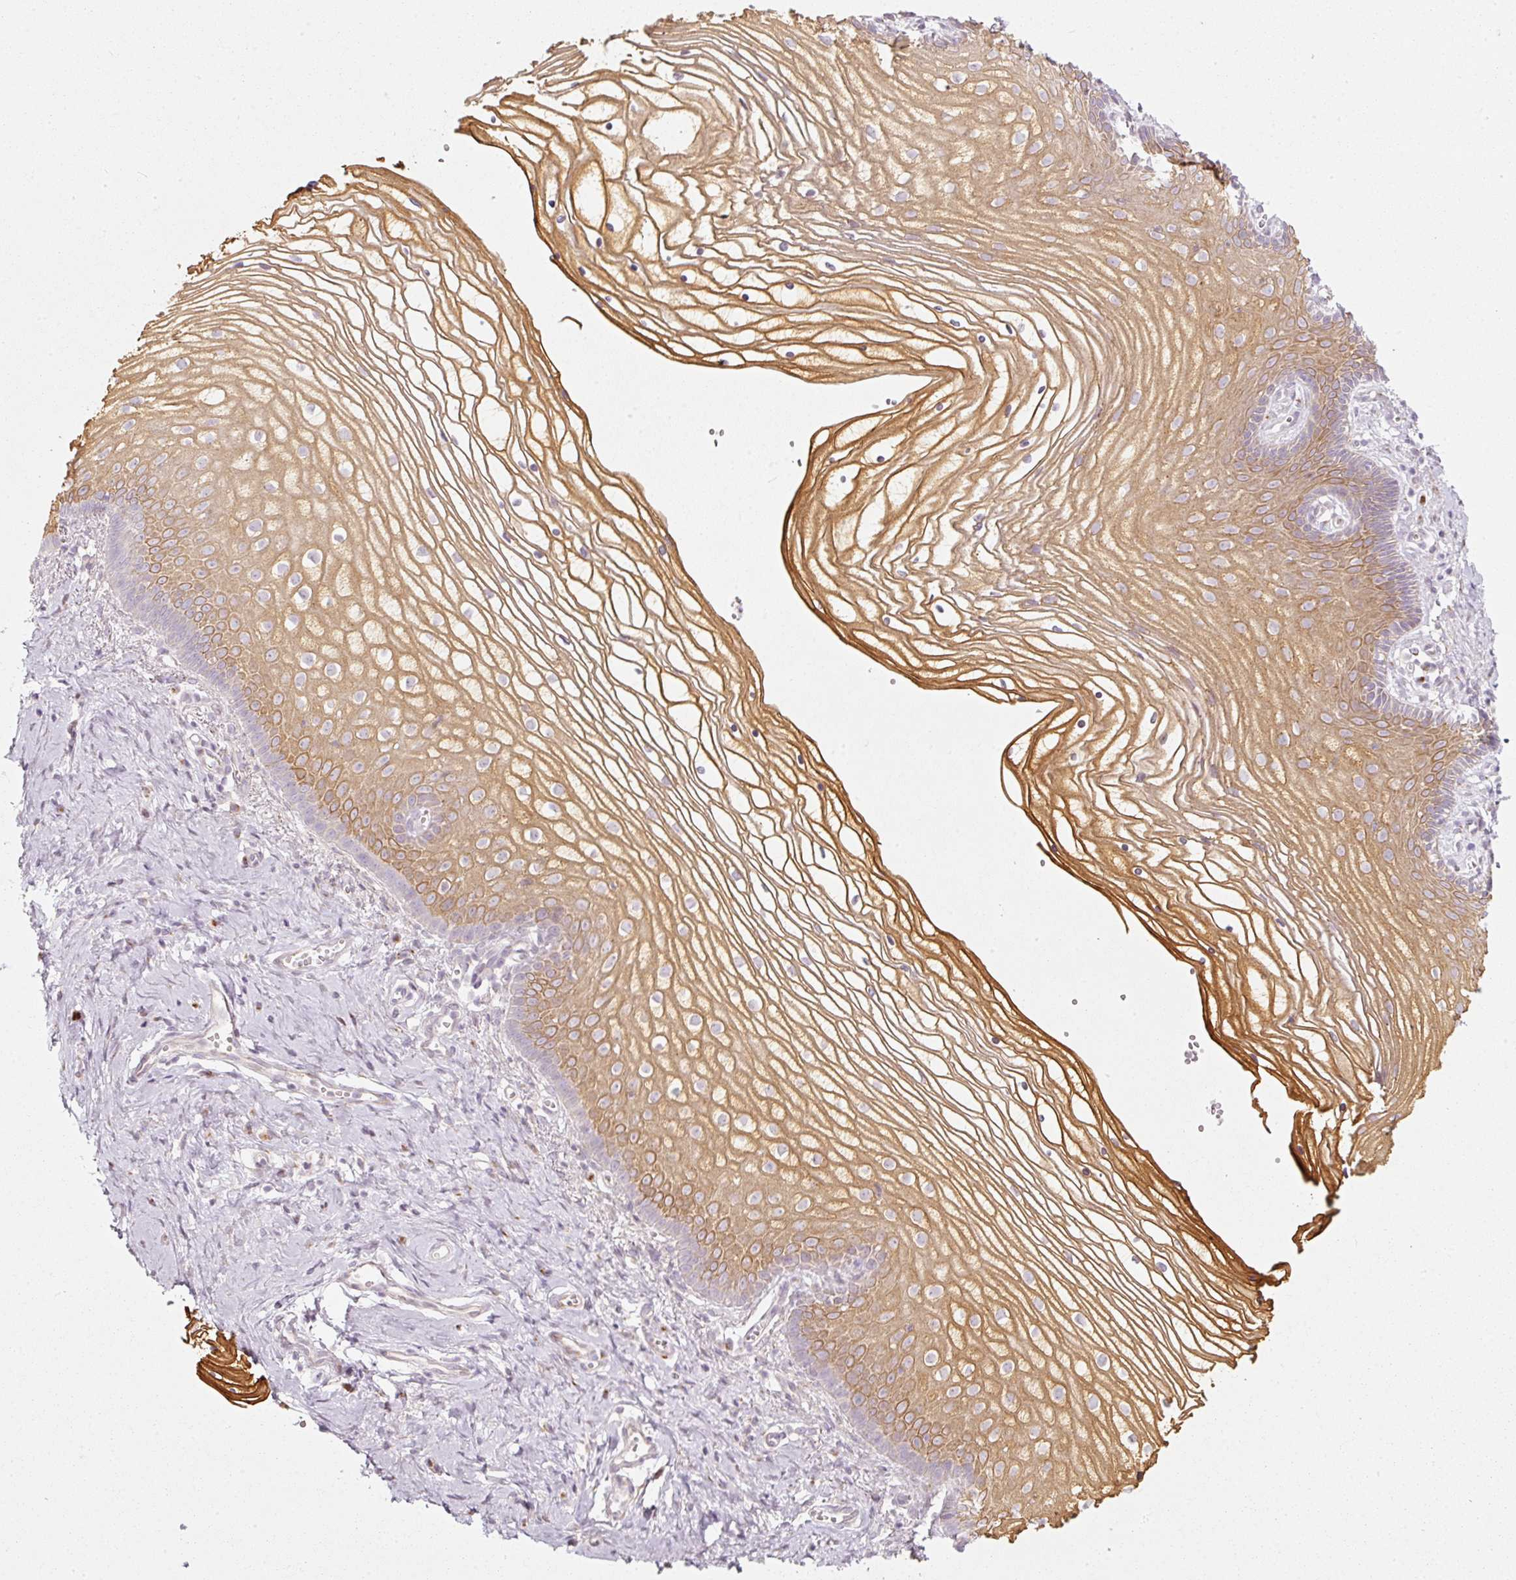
{"staining": {"intensity": "moderate", "quantity": ">75%", "location": "cytoplasmic/membranous"}, "tissue": "vagina", "cell_type": "Squamous epithelial cells", "image_type": "normal", "snomed": [{"axis": "morphology", "description": "Normal tissue, NOS"}, {"axis": "topography", "description": "Vagina"}], "caption": "Moderate cytoplasmic/membranous expression for a protein is seen in approximately >75% of squamous epithelial cells of normal vagina using IHC.", "gene": "SLC20A1", "patient": {"sex": "female", "age": 56}}